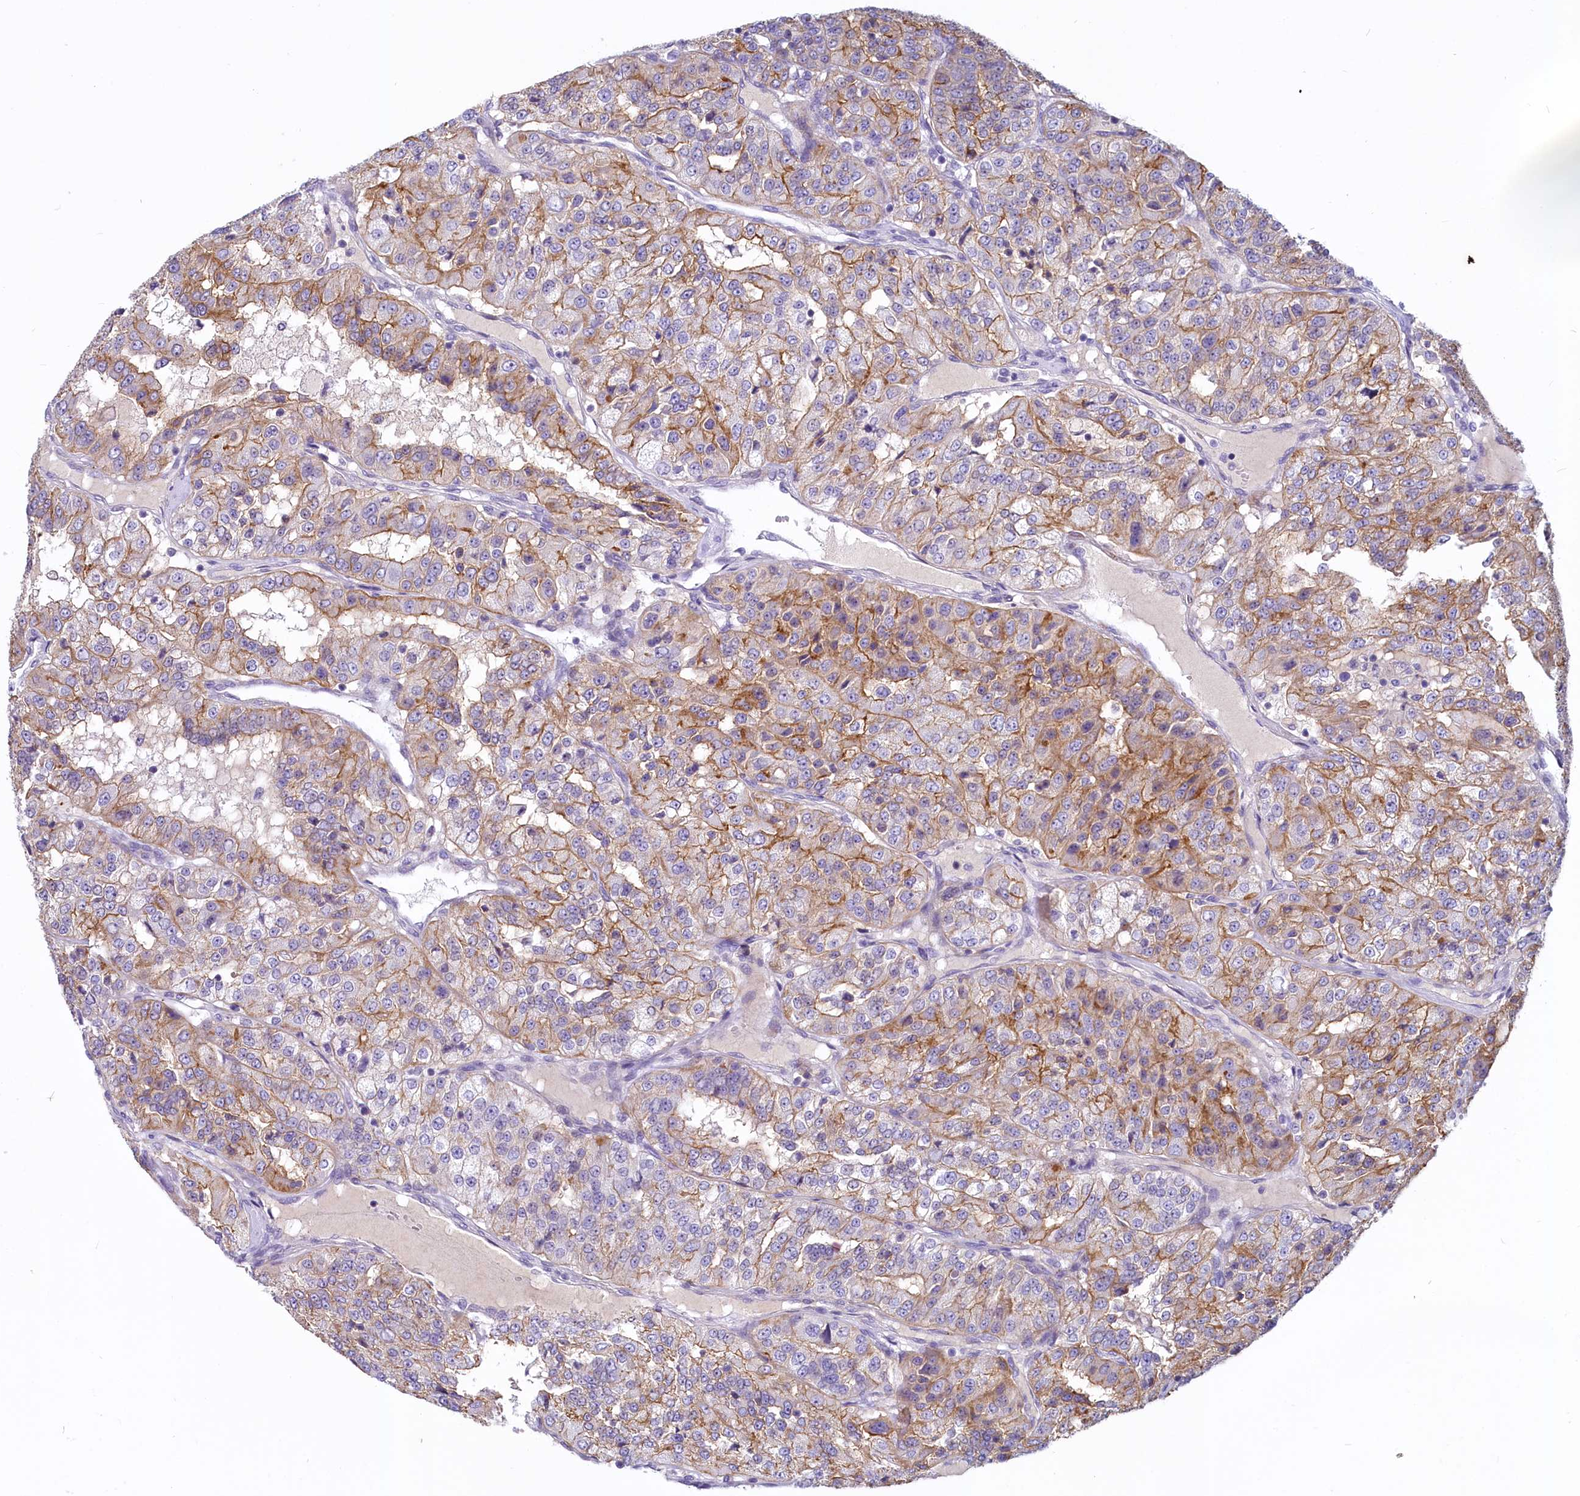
{"staining": {"intensity": "moderate", "quantity": "25%-75%", "location": "cytoplasmic/membranous"}, "tissue": "renal cancer", "cell_type": "Tumor cells", "image_type": "cancer", "snomed": [{"axis": "morphology", "description": "Adenocarcinoma, NOS"}, {"axis": "topography", "description": "Kidney"}], "caption": "Renal cancer tissue demonstrates moderate cytoplasmic/membranous expression in about 25%-75% of tumor cells, visualized by immunohistochemistry.", "gene": "PROCR", "patient": {"sex": "female", "age": 63}}